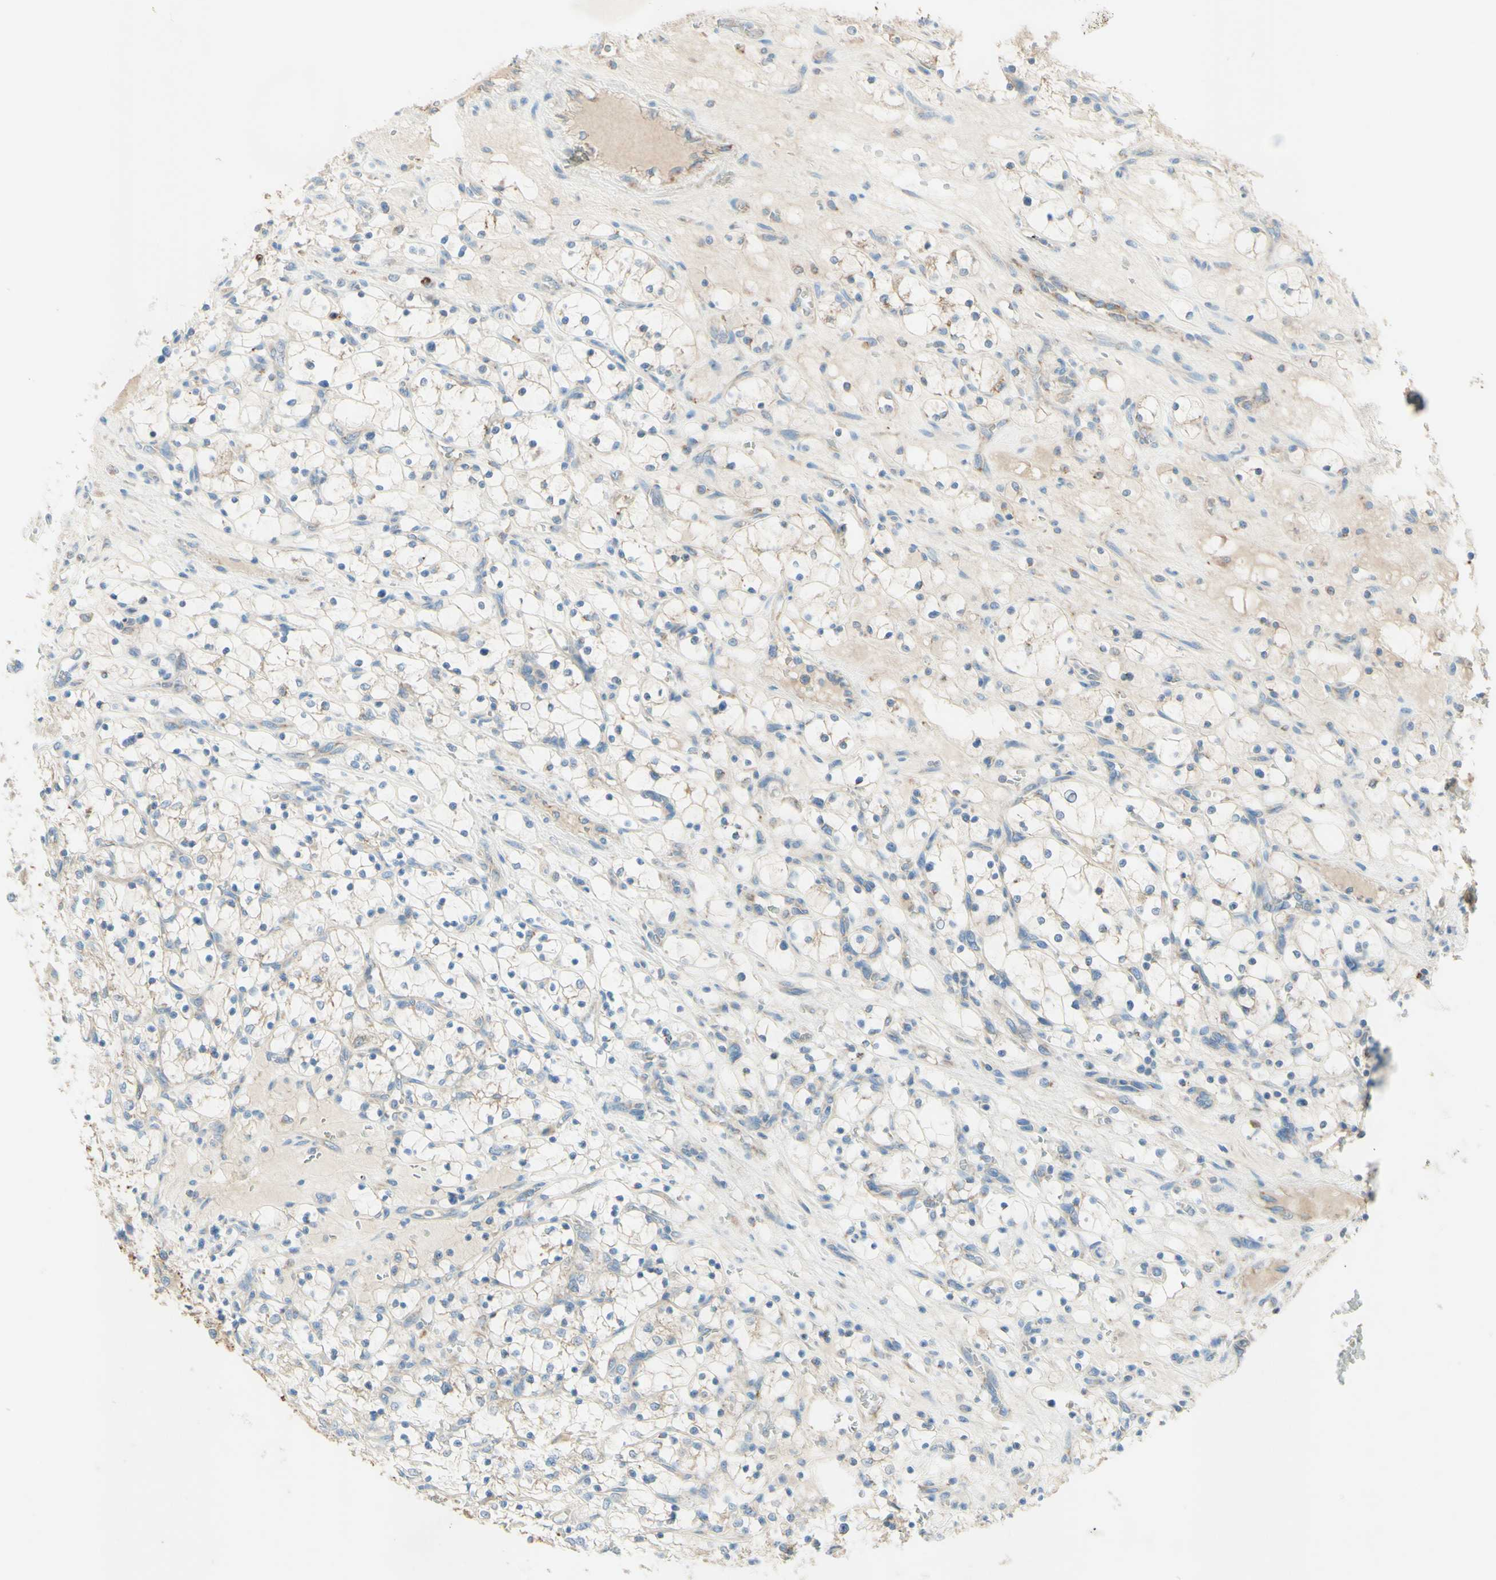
{"staining": {"intensity": "weak", "quantity": "<25%", "location": "cytoplasmic/membranous"}, "tissue": "renal cancer", "cell_type": "Tumor cells", "image_type": "cancer", "snomed": [{"axis": "morphology", "description": "Adenocarcinoma, NOS"}, {"axis": "topography", "description": "Kidney"}], "caption": "This is a image of IHC staining of renal cancer (adenocarcinoma), which shows no expression in tumor cells.", "gene": "ARMC10", "patient": {"sex": "female", "age": 69}}